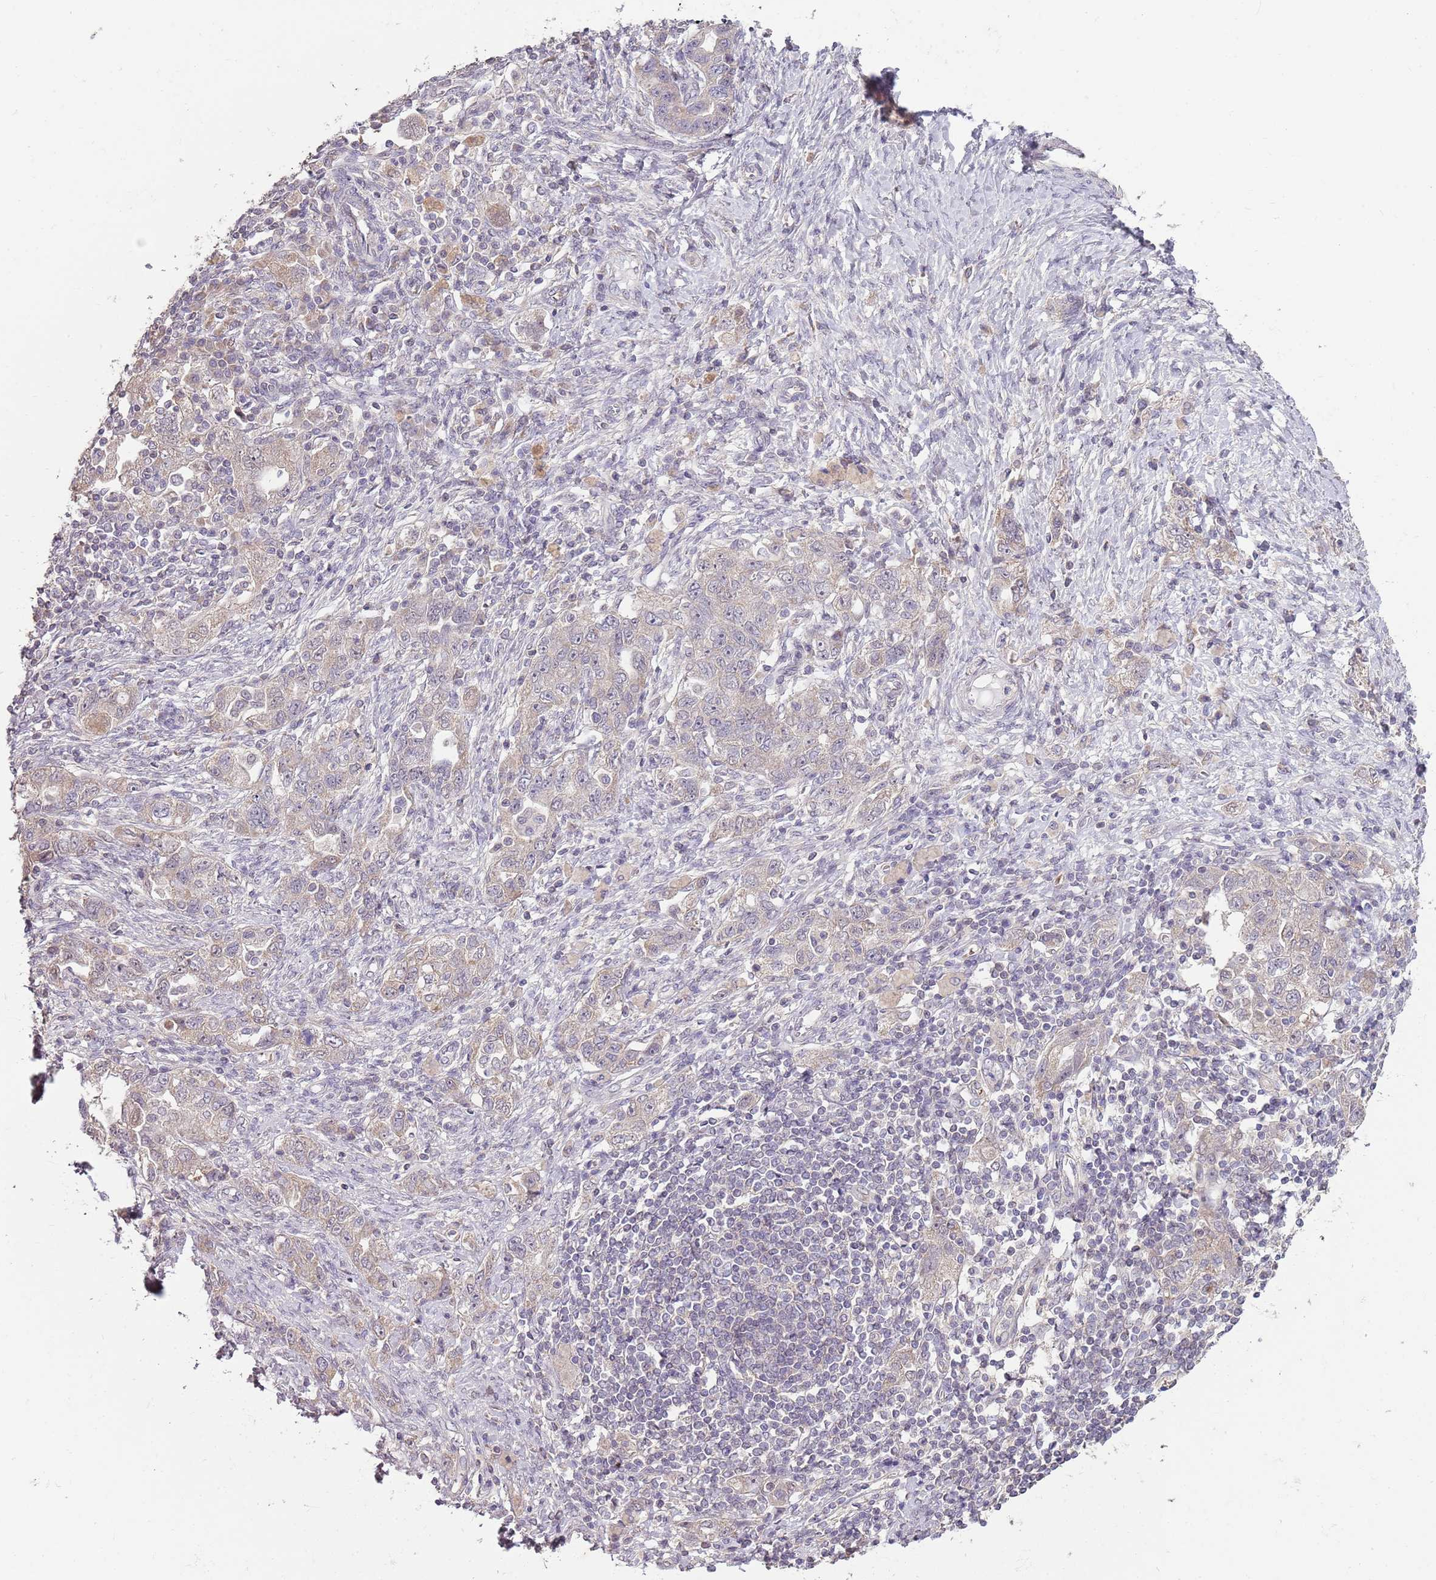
{"staining": {"intensity": "negative", "quantity": "none", "location": "none"}, "tissue": "ovarian cancer", "cell_type": "Tumor cells", "image_type": "cancer", "snomed": [{"axis": "morphology", "description": "Carcinoma, NOS"}, {"axis": "morphology", "description": "Cystadenocarcinoma, serous, NOS"}, {"axis": "topography", "description": "Ovary"}], "caption": "The image displays no significant staining in tumor cells of ovarian cancer (serous cystadenocarcinoma).", "gene": "TEKT4", "patient": {"sex": "female", "age": 69}}